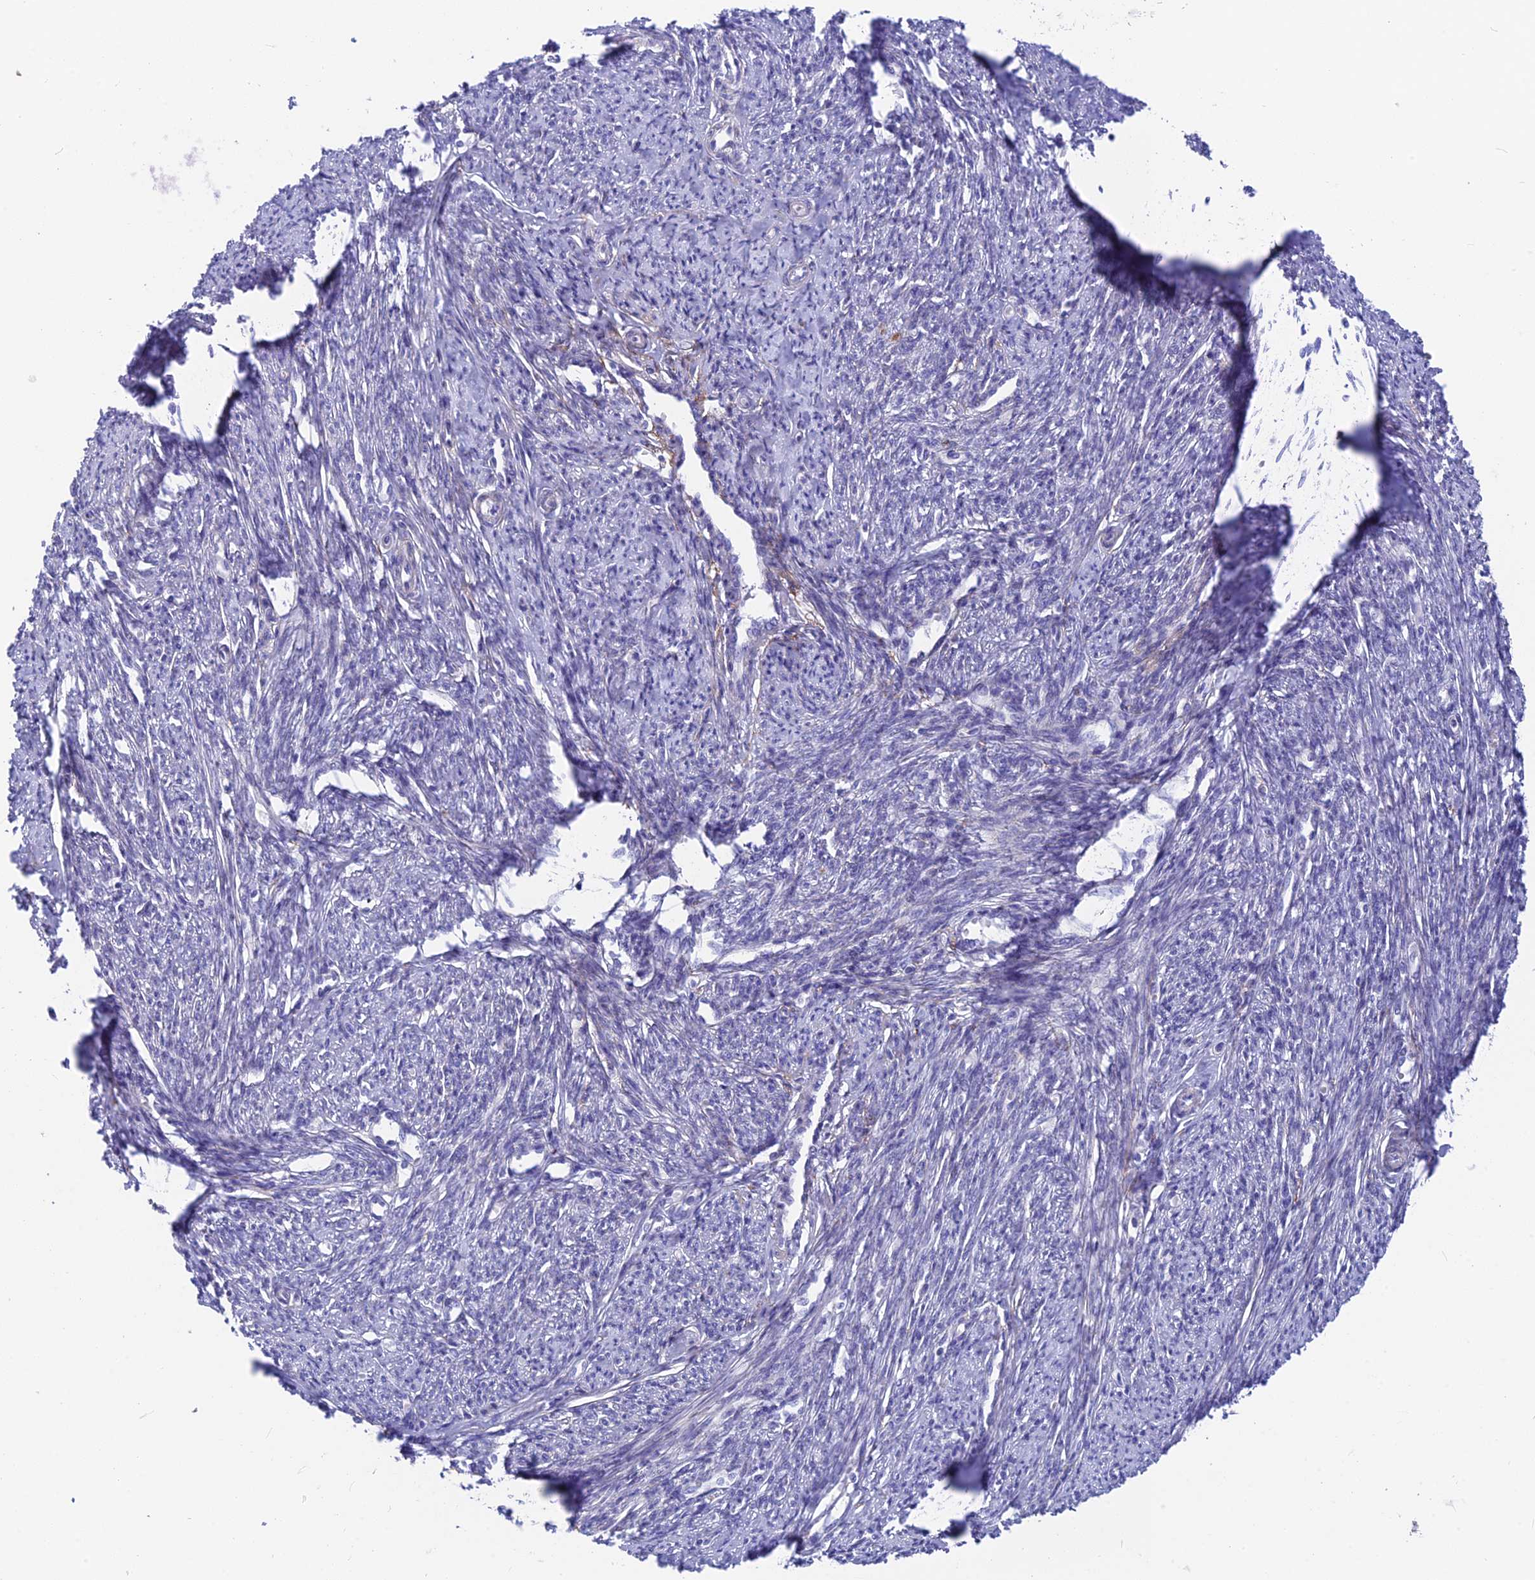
{"staining": {"intensity": "negative", "quantity": "none", "location": "none"}, "tissue": "smooth muscle", "cell_type": "Smooth muscle cells", "image_type": "normal", "snomed": [{"axis": "morphology", "description": "Normal tissue, NOS"}, {"axis": "topography", "description": "Smooth muscle"}, {"axis": "topography", "description": "Uterus"}], "caption": "An image of smooth muscle stained for a protein exhibits no brown staining in smooth muscle cells.", "gene": "PLAC9", "patient": {"sex": "female", "age": 59}}